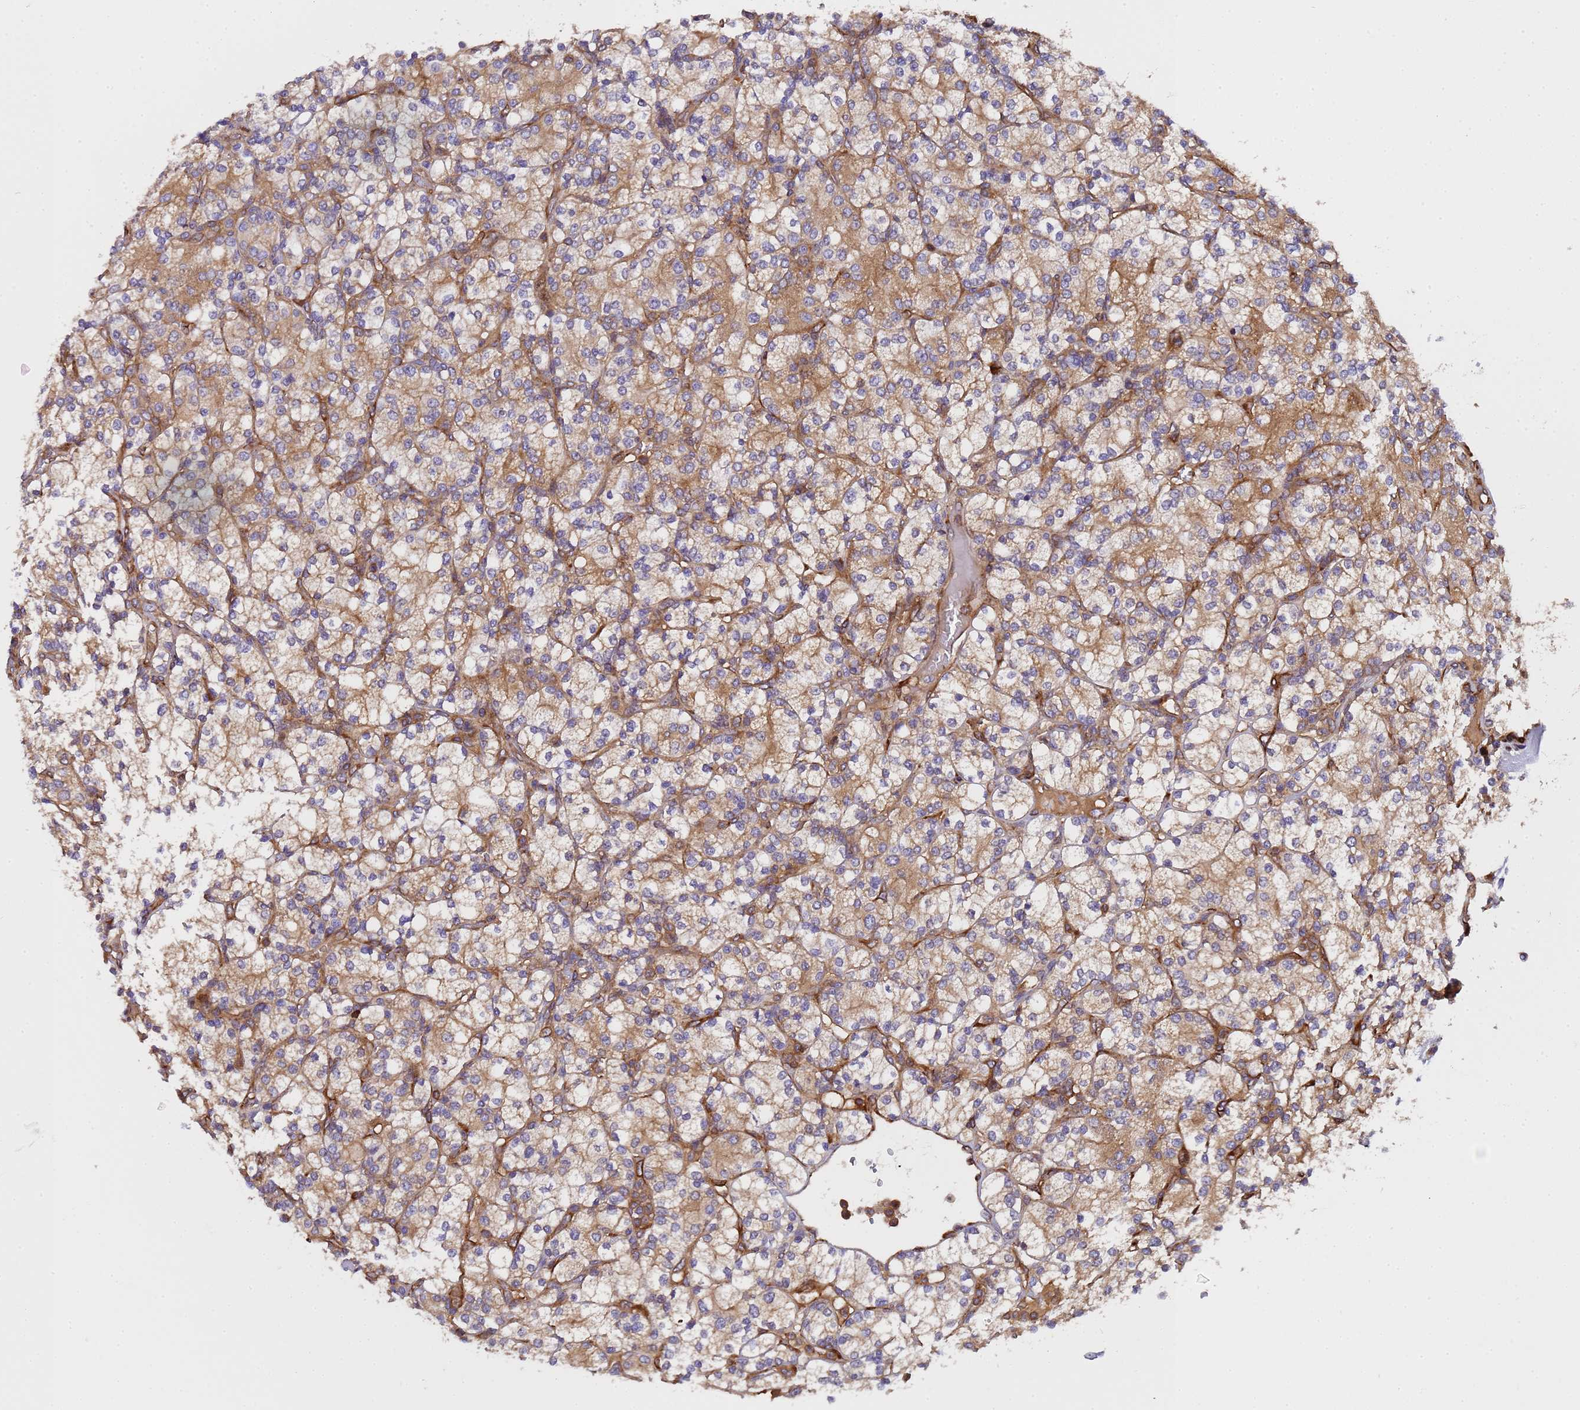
{"staining": {"intensity": "moderate", "quantity": "25%-75%", "location": "cytoplasmic/membranous"}, "tissue": "renal cancer", "cell_type": "Tumor cells", "image_type": "cancer", "snomed": [{"axis": "morphology", "description": "Adenocarcinoma, NOS"}, {"axis": "topography", "description": "Kidney"}], "caption": "Immunohistochemical staining of renal cancer displays moderate cytoplasmic/membranous protein staining in about 25%-75% of tumor cells. Using DAB (brown) and hematoxylin (blue) stains, captured at high magnification using brightfield microscopy.", "gene": "MOCS1", "patient": {"sex": "male", "age": 77}}